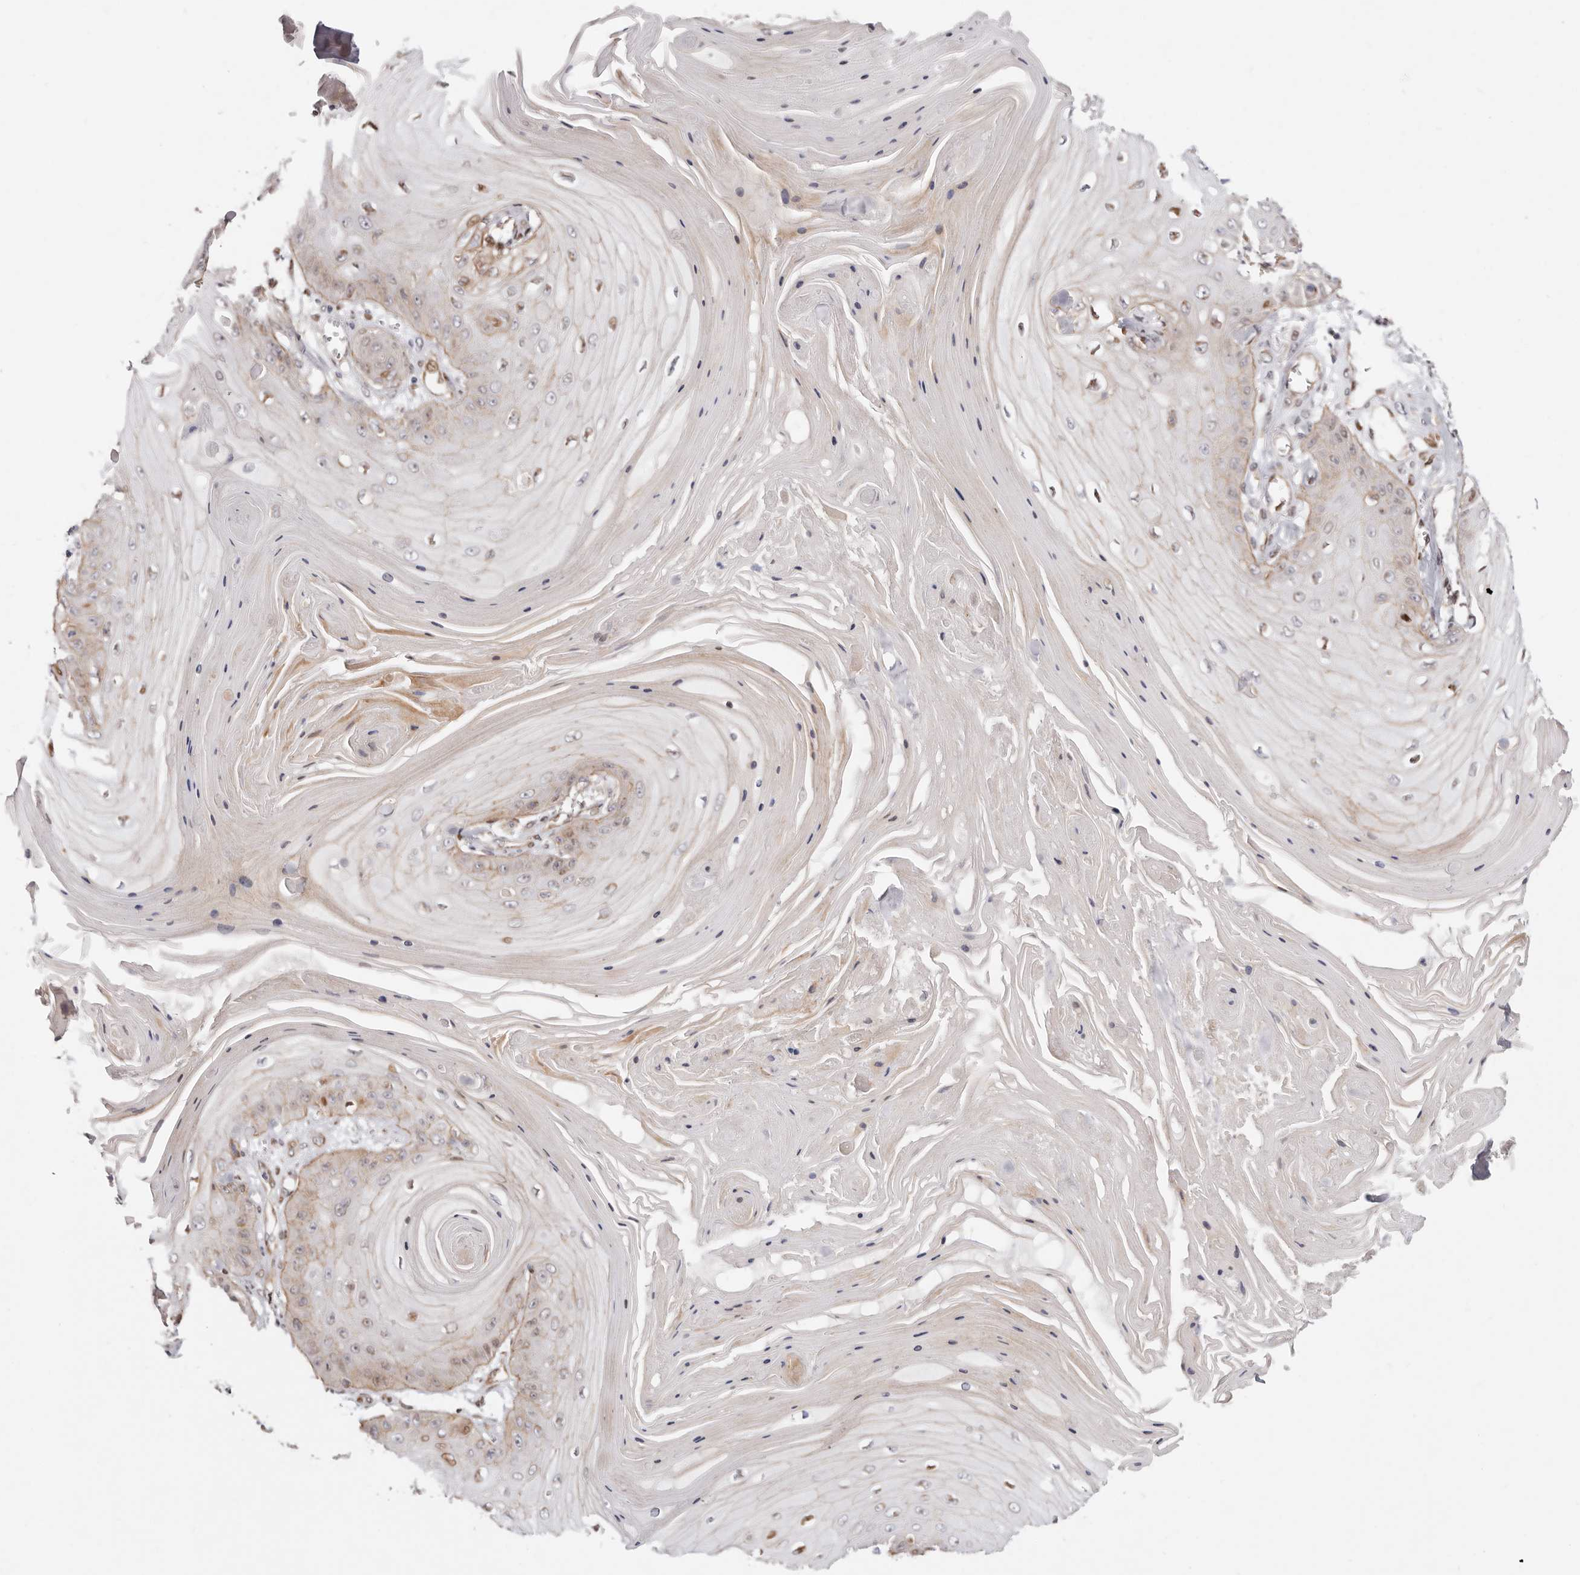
{"staining": {"intensity": "weak", "quantity": "<25%", "location": "cytoplasmic/membranous,nuclear"}, "tissue": "skin cancer", "cell_type": "Tumor cells", "image_type": "cancer", "snomed": [{"axis": "morphology", "description": "Squamous cell carcinoma, NOS"}, {"axis": "topography", "description": "Skin"}], "caption": "The image demonstrates no staining of tumor cells in skin cancer (squamous cell carcinoma).", "gene": "EPHX3", "patient": {"sex": "male", "age": 74}}